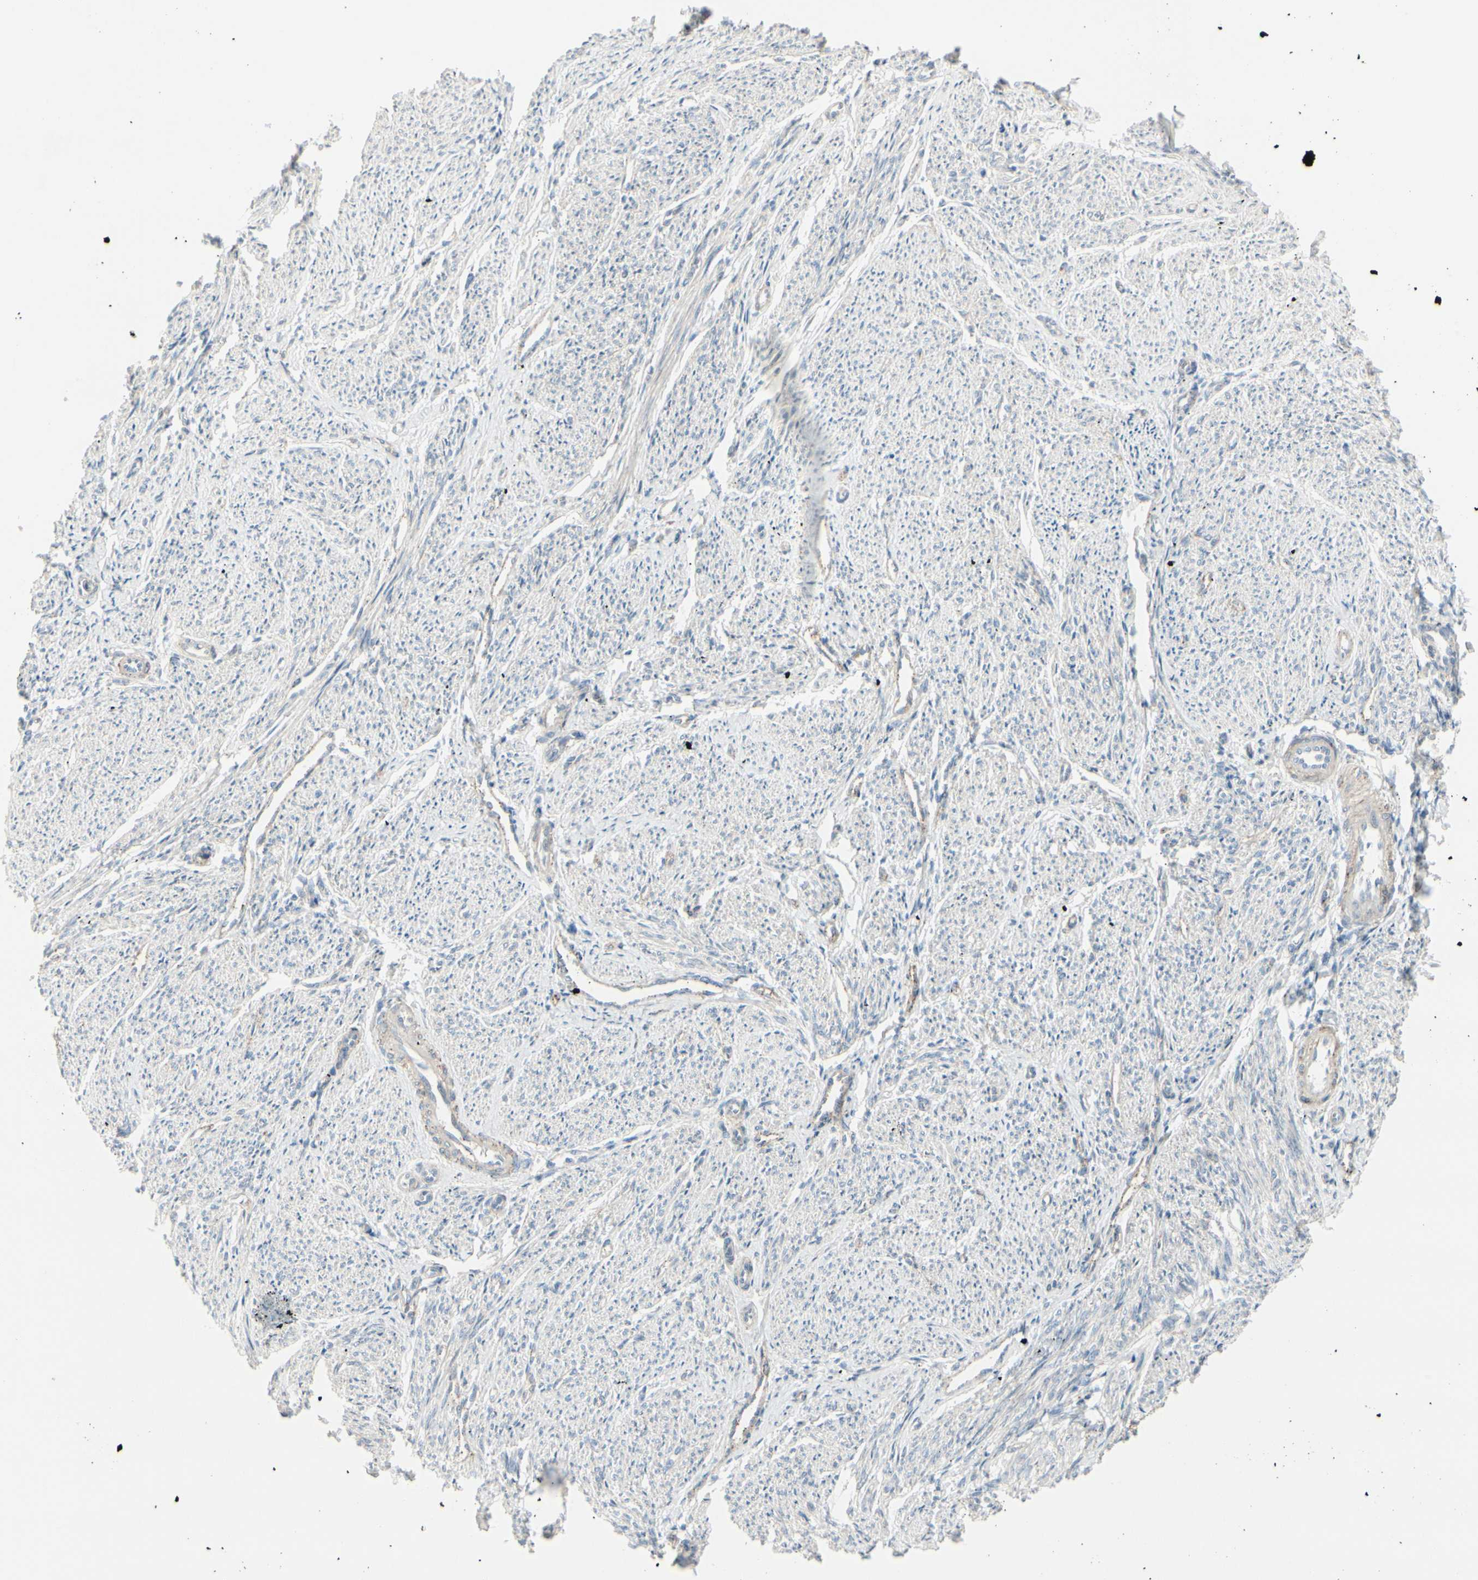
{"staining": {"intensity": "weak", "quantity": "25%-75%", "location": "cytoplasmic/membranous"}, "tissue": "smooth muscle", "cell_type": "Smooth muscle cells", "image_type": "normal", "snomed": [{"axis": "morphology", "description": "Normal tissue, NOS"}, {"axis": "topography", "description": "Smooth muscle"}], "caption": "Smooth muscle stained for a protein reveals weak cytoplasmic/membranous positivity in smooth muscle cells.", "gene": "CACNA2D1", "patient": {"sex": "female", "age": 65}}